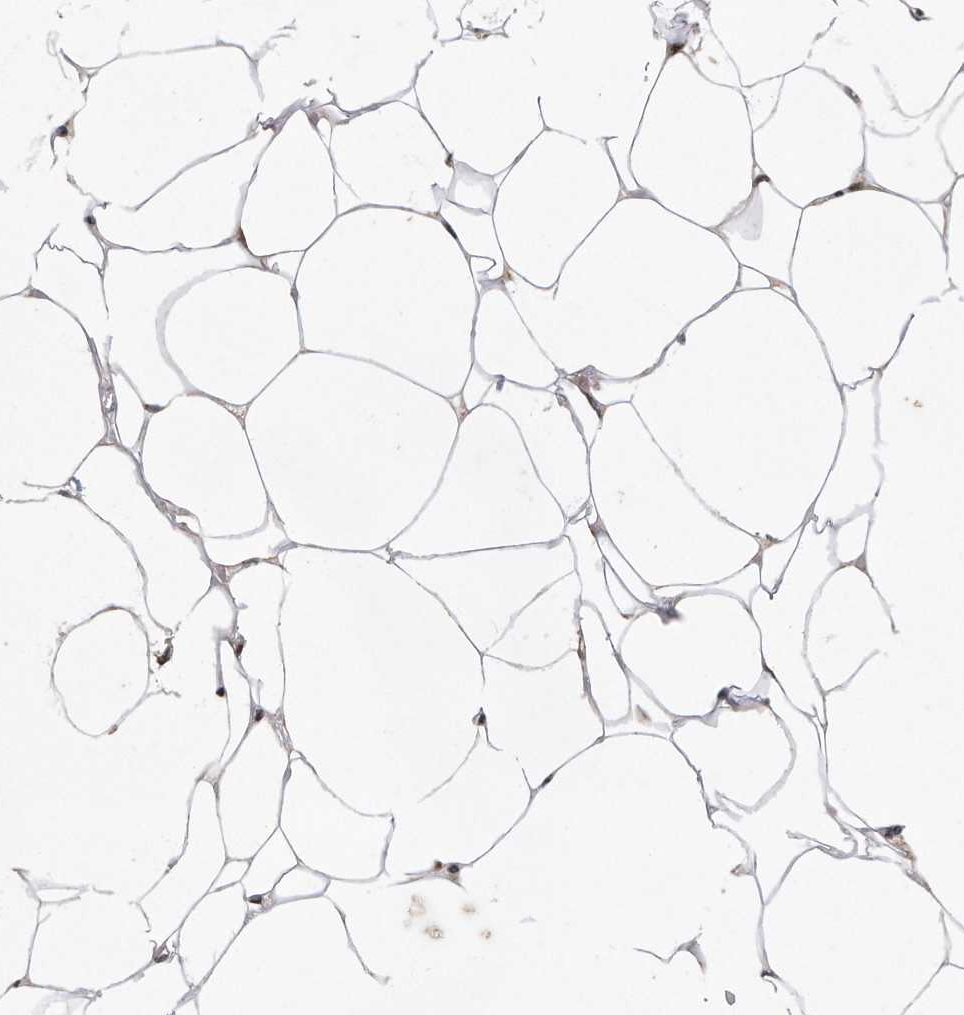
{"staining": {"intensity": "weak", "quantity": ">75%", "location": "nuclear"}, "tissue": "adipose tissue", "cell_type": "Adipocytes", "image_type": "normal", "snomed": [{"axis": "morphology", "description": "Normal tissue, NOS"}, {"axis": "topography", "description": "Breast"}], "caption": "Protein expression analysis of unremarkable adipose tissue reveals weak nuclear staining in approximately >75% of adipocytes. The protein of interest is shown in brown color, while the nuclei are stained blue.", "gene": "CDH12", "patient": {"sex": "female", "age": 23}}